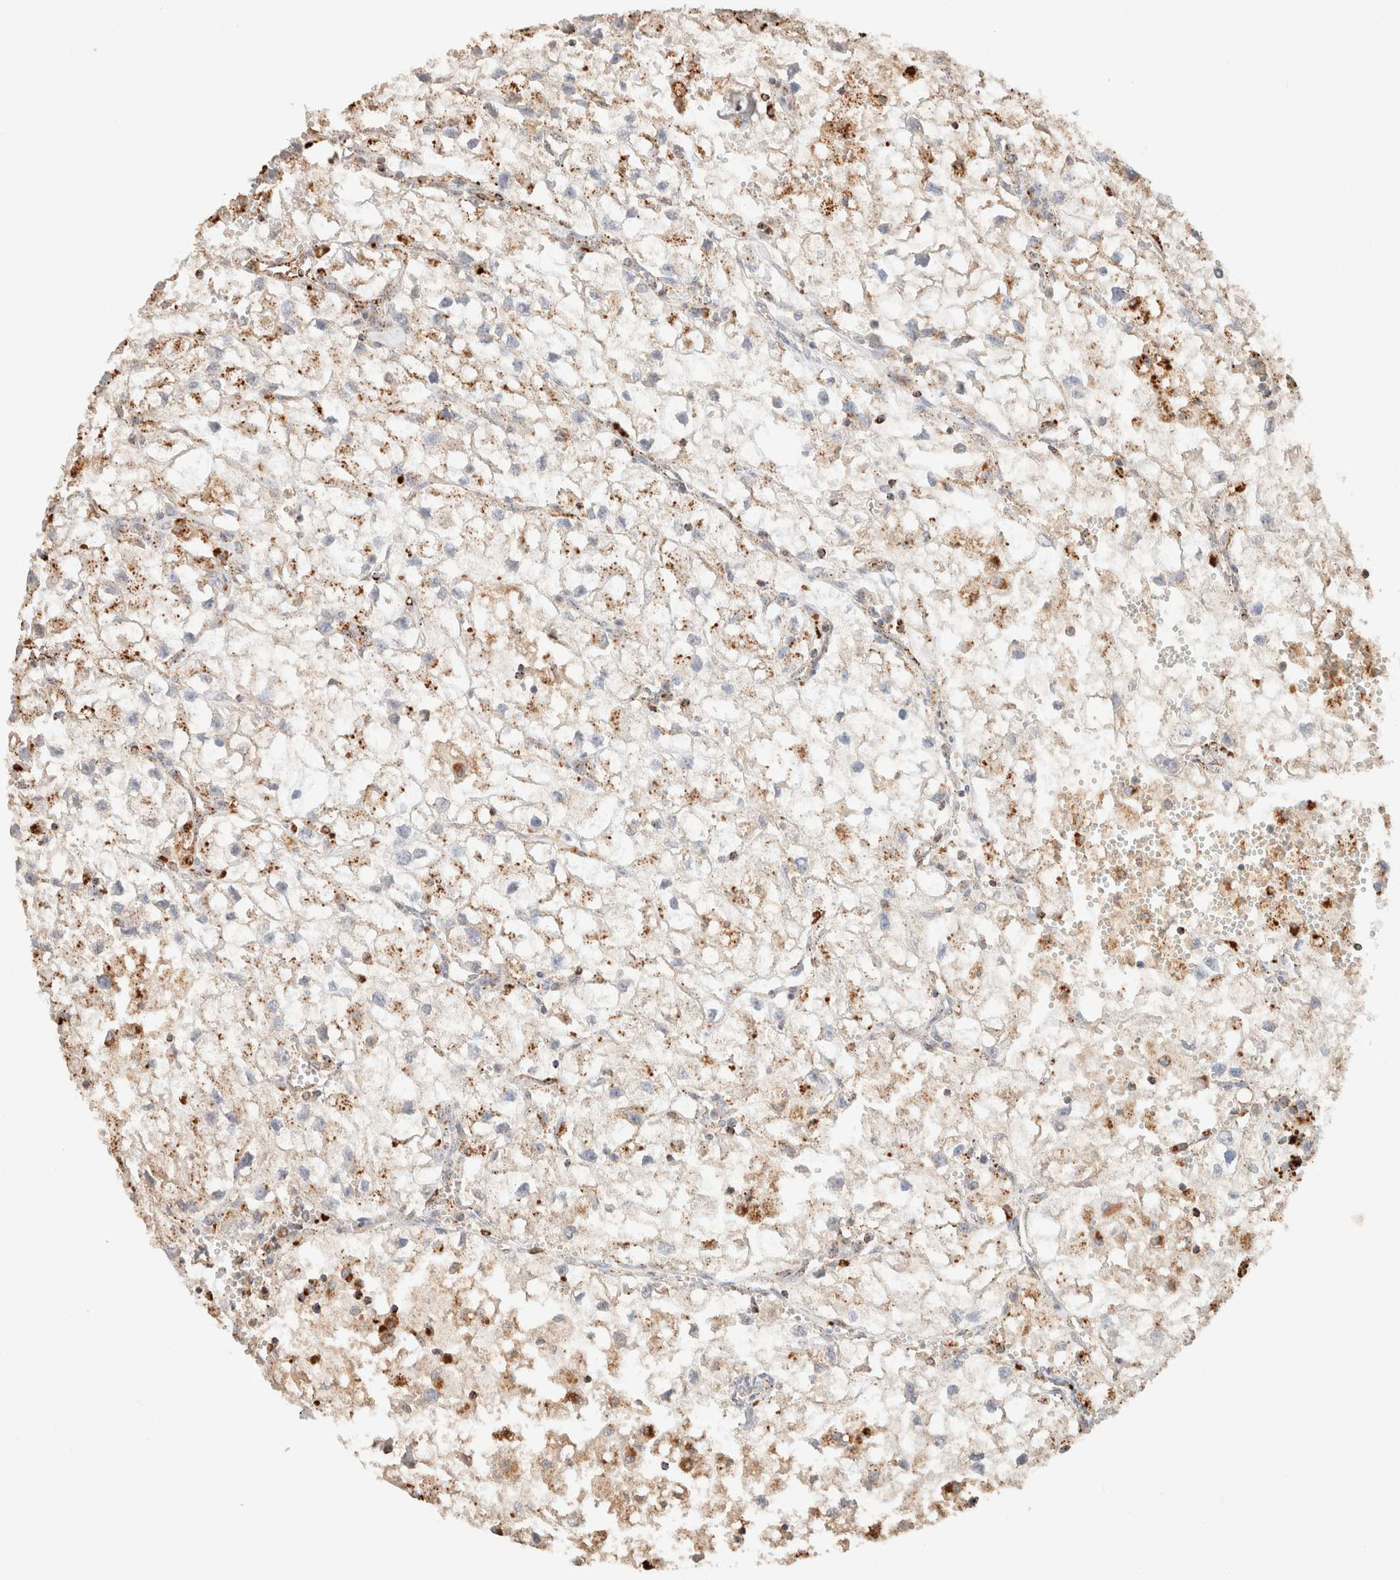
{"staining": {"intensity": "weak", "quantity": "25%-75%", "location": "cytoplasmic/membranous"}, "tissue": "renal cancer", "cell_type": "Tumor cells", "image_type": "cancer", "snomed": [{"axis": "morphology", "description": "Adenocarcinoma, NOS"}, {"axis": "topography", "description": "Kidney"}], "caption": "Renal cancer (adenocarcinoma) tissue displays weak cytoplasmic/membranous positivity in approximately 25%-75% of tumor cells, visualized by immunohistochemistry.", "gene": "CTSC", "patient": {"sex": "female", "age": 70}}